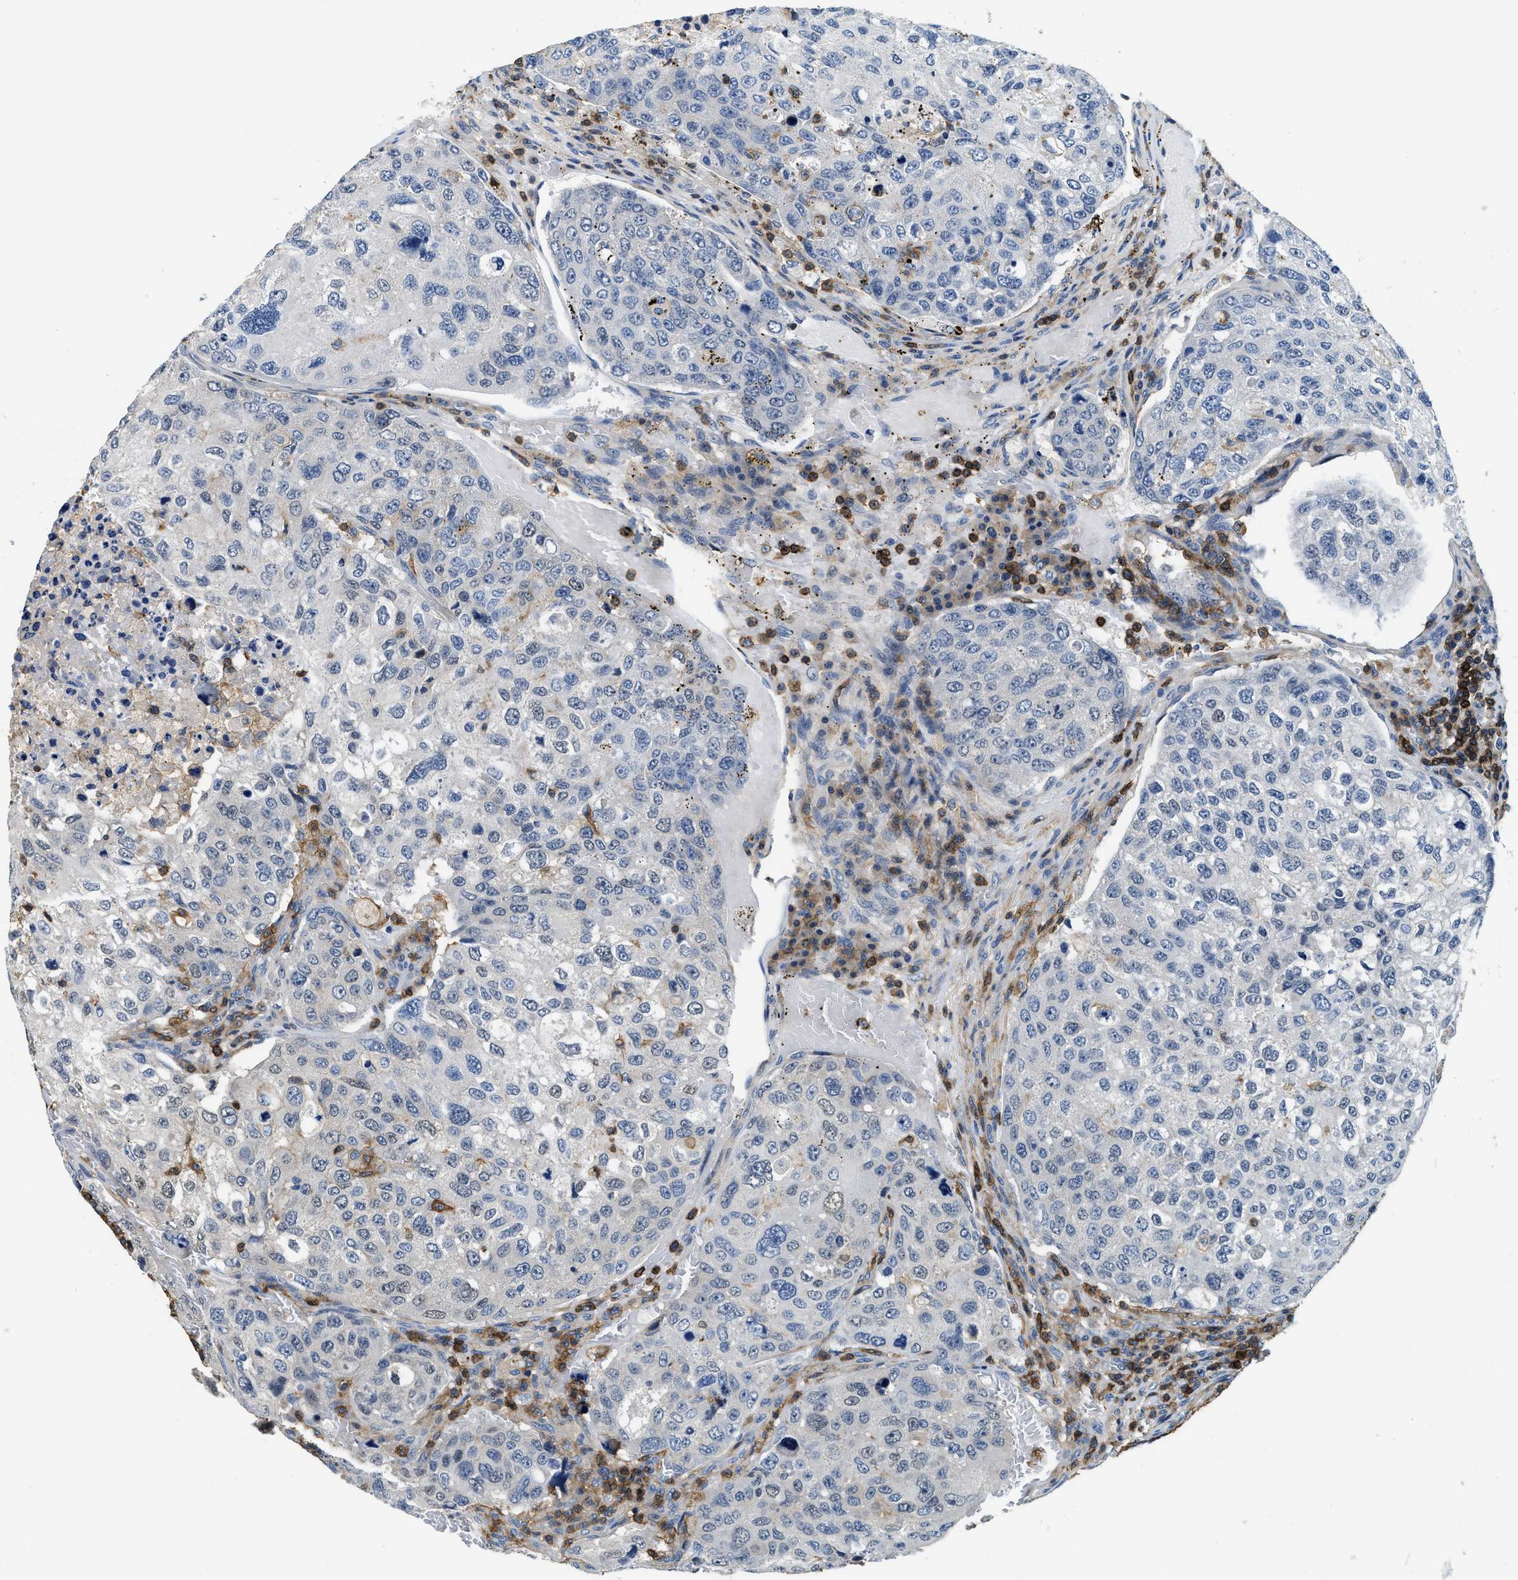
{"staining": {"intensity": "negative", "quantity": "none", "location": "none"}, "tissue": "urothelial cancer", "cell_type": "Tumor cells", "image_type": "cancer", "snomed": [{"axis": "morphology", "description": "Urothelial carcinoma, High grade"}, {"axis": "topography", "description": "Lymph node"}, {"axis": "topography", "description": "Urinary bladder"}], "caption": "Tumor cells are negative for brown protein staining in urothelial carcinoma (high-grade).", "gene": "MYO1G", "patient": {"sex": "male", "age": 51}}